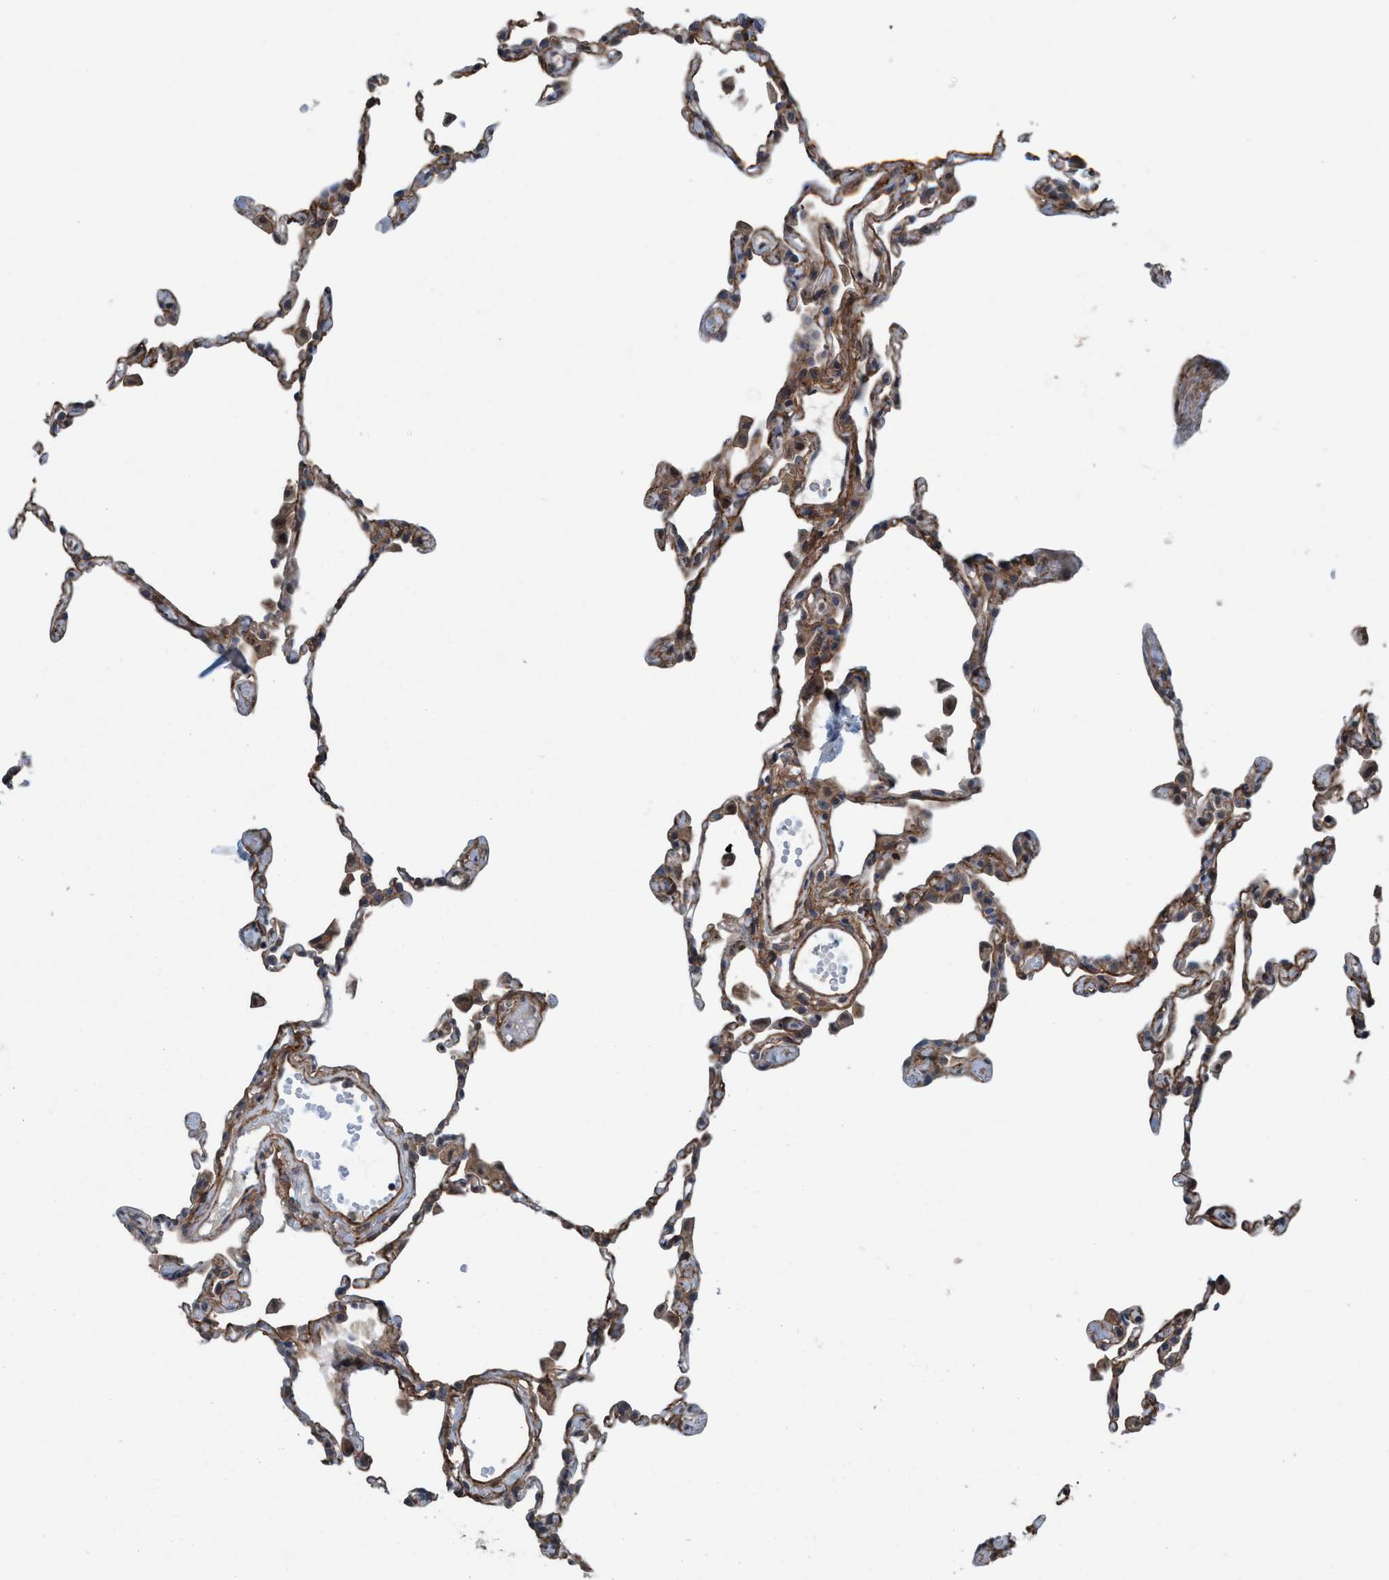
{"staining": {"intensity": "weak", "quantity": "<25%", "location": "cytoplasmic/membranous"}, "tissue": "lung", "cell_type": "Alveolar cells", "image_type": "normal", "snomed": [{"axis": "morphology", "description": "Normal tissue, NOS"}, {"axis": "topography", "description": "Lung"}], "caption": "IHC of benign human lung exhibits no staining in alveolar cells.", "gene": "NISCH", "patient": {"sex": "female", "age": 49}}